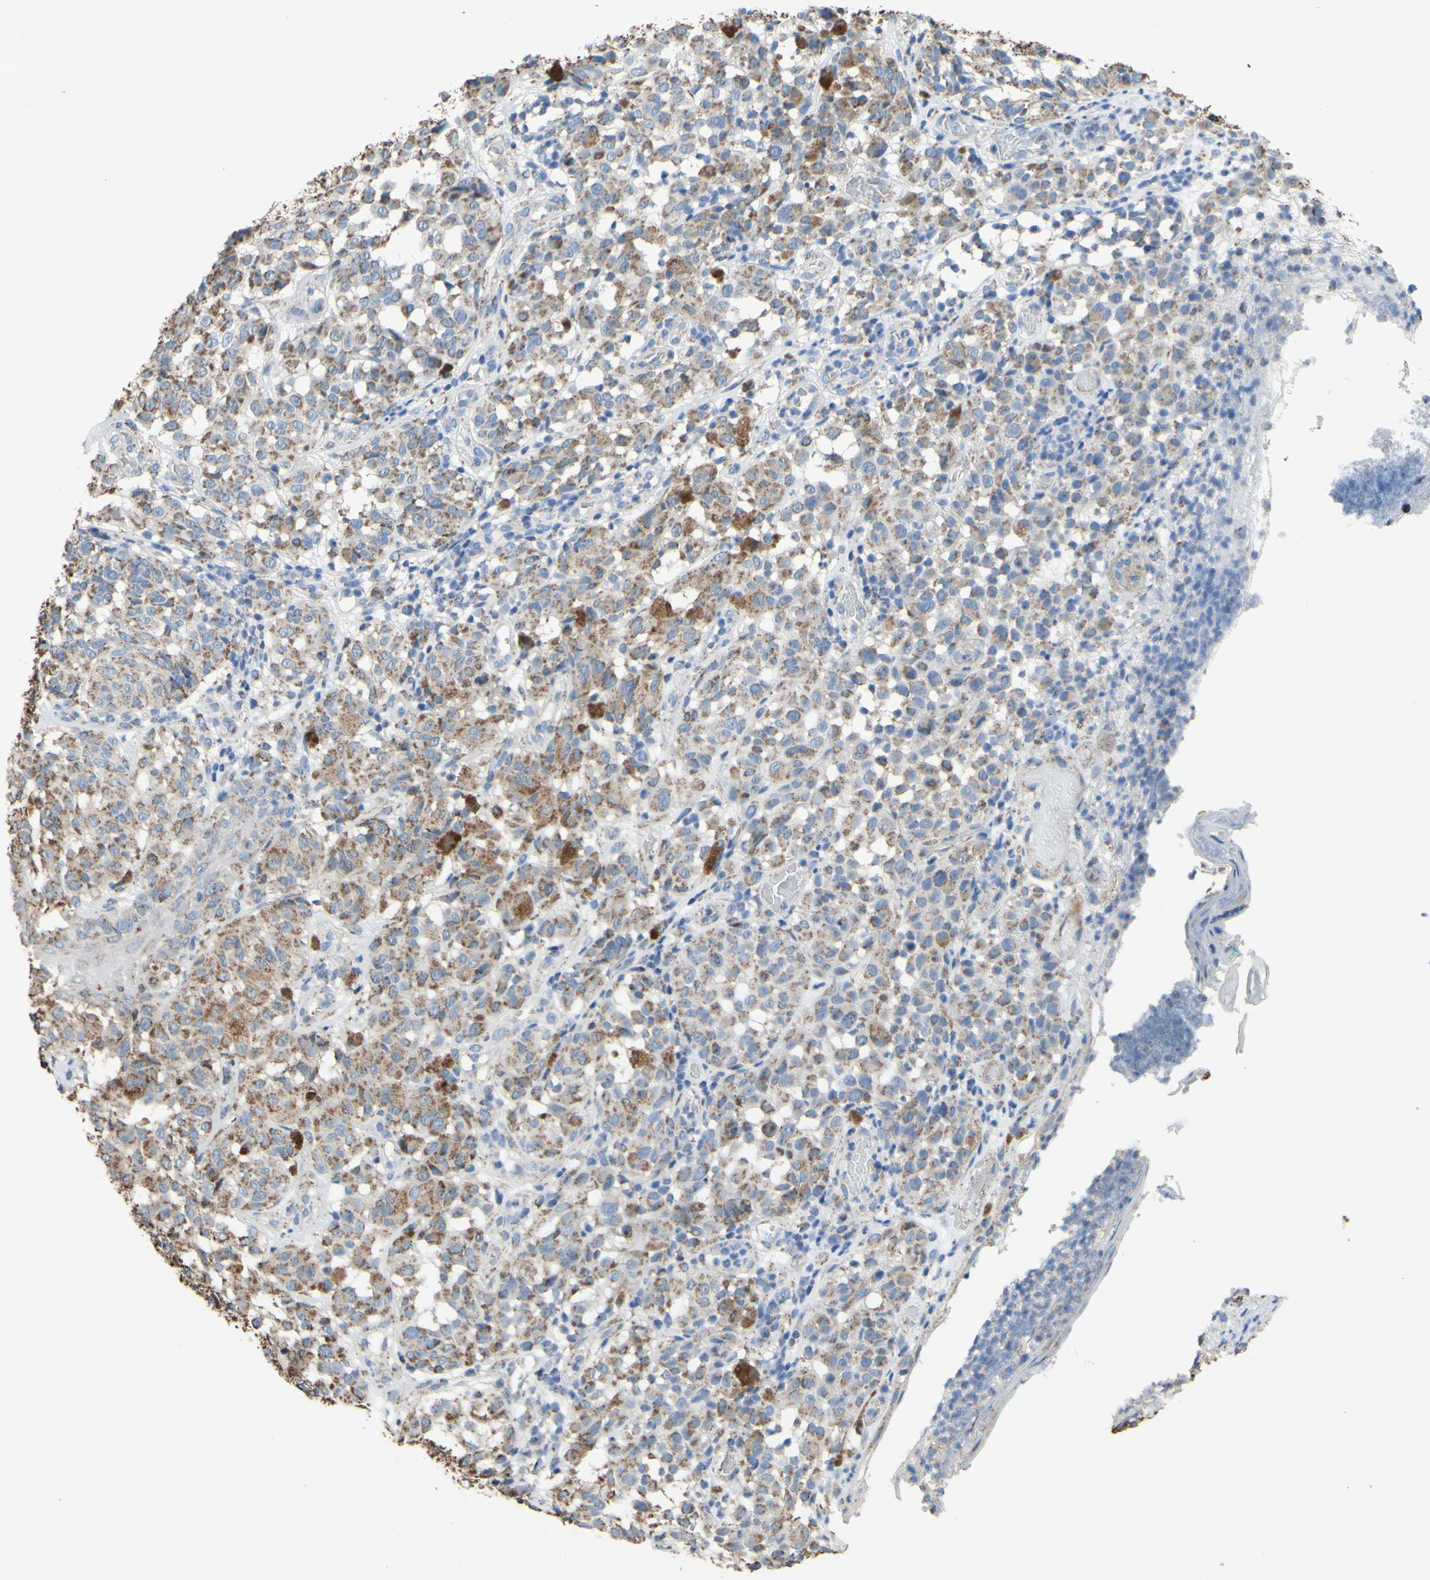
{"staining": {"intensity": "weak", "quantity": ">75%", "location": "cytoplasmic/membranous"}, "tissue": "melanoma", "cell_type": "Tumor cells", "image_type": "cancer", "snomed": [{"axis": "morphology", "description": "Malignant melanoma, NOS"}, {"axis": "topography", "description": "Skin"}], "caption": "Immunohistochemical staining of human malignant melanoma displays low levels of weak cytoplasmic/membranous expression in approximately >75% of tumor cells. (IHC, brightfield microscopy, high magnification).", "gene": "CMKLR2", "patient": {"sex": "female", "age": 46}}